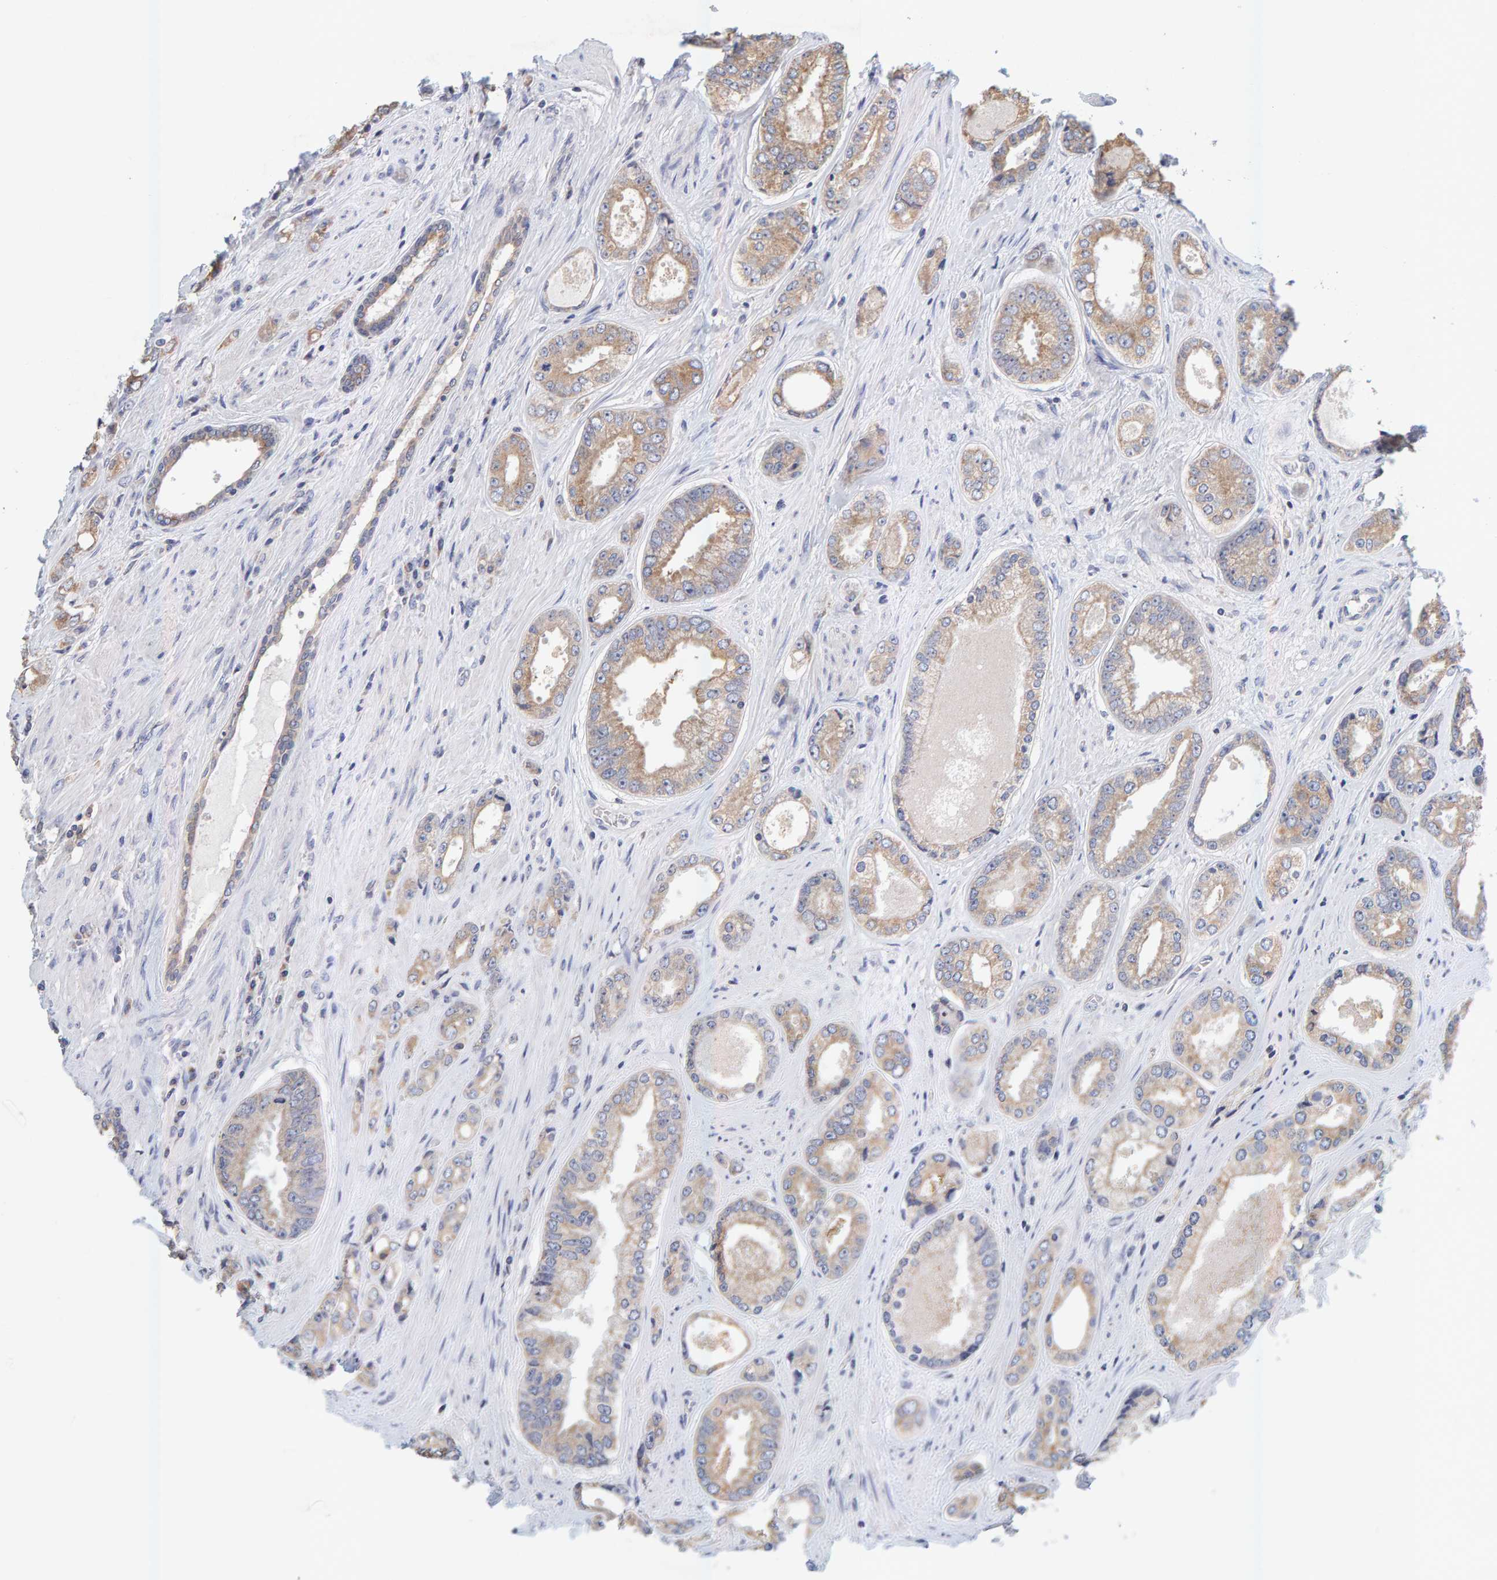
{"staining": {"intensity": "weak", "quantity": "25%-75%", "location": "cytoplasmic/membranous"}, "tissue": "prostate cancer", "cell_type": "Tumor cells", "image_type": "cancer", "snomed": [{"axis": "morphology", "description": "Adenocarcinoma, High grade"}, {"axis": "topography", "description": "Prostate"}], "caption": "High-power microscopy captured an immunohistochemistry (IHC) micrograph of prostate cancer, revealing weak cytoplasmic/membranous positivity in about 25%-75% of tumor cells. Immunohistochemistry stains the protein in brown and the nuclei are stained blue.", "gene": "SGPL1", "patient": {"sex": "male", "age": 61}}